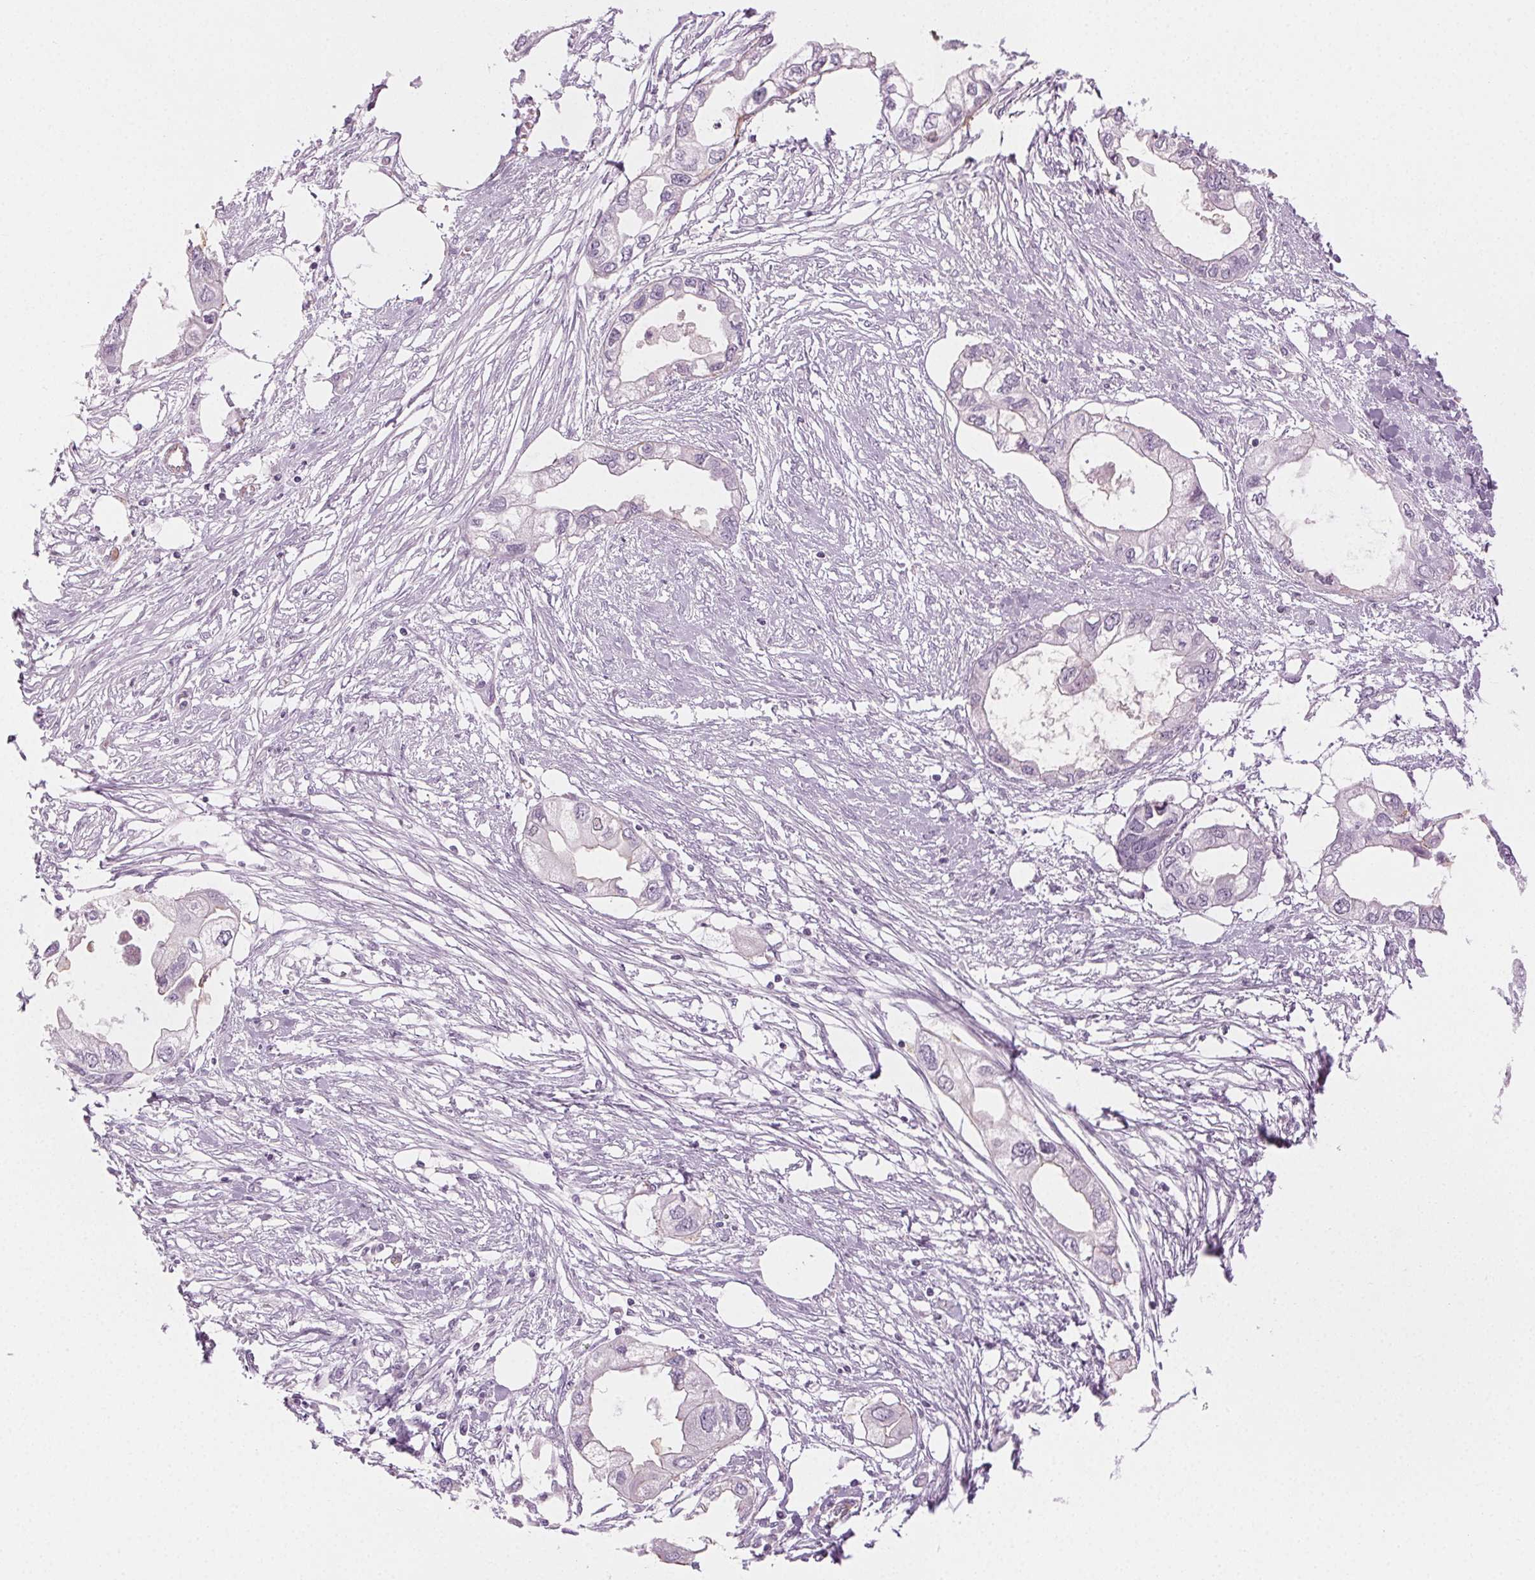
{"staining": {"intensity": "negative", "quantity": "none", "location": "none"}, "tissue": "endometrial cancer", "cell_type": "Tumor cells", "image_type": "cancer", "snomed": [{"axis": "morphology", "description": "Adenocarcinoma, NOS"}, {"axis": "morphology", "description": "Adenocarcinoma, metastatic, NOS"}, {"axis": "topography", "description": "Adipose tissue"}, {"axis": "topography", "description": "Endometrium"}], "caption": "High magnification brightfield microscopy of endometrial adenocarcinoma stained with DAB (brown) and counterstained with hematoxylin (blue): tumor cells show no significant positivity. (DAB (3,3'-diaminobenzidine) immunohistochemistry (IHC) with hematoxylin counter stain).", "gene": "AIF1L", "patient": {"sex": "female", "age": 67}}